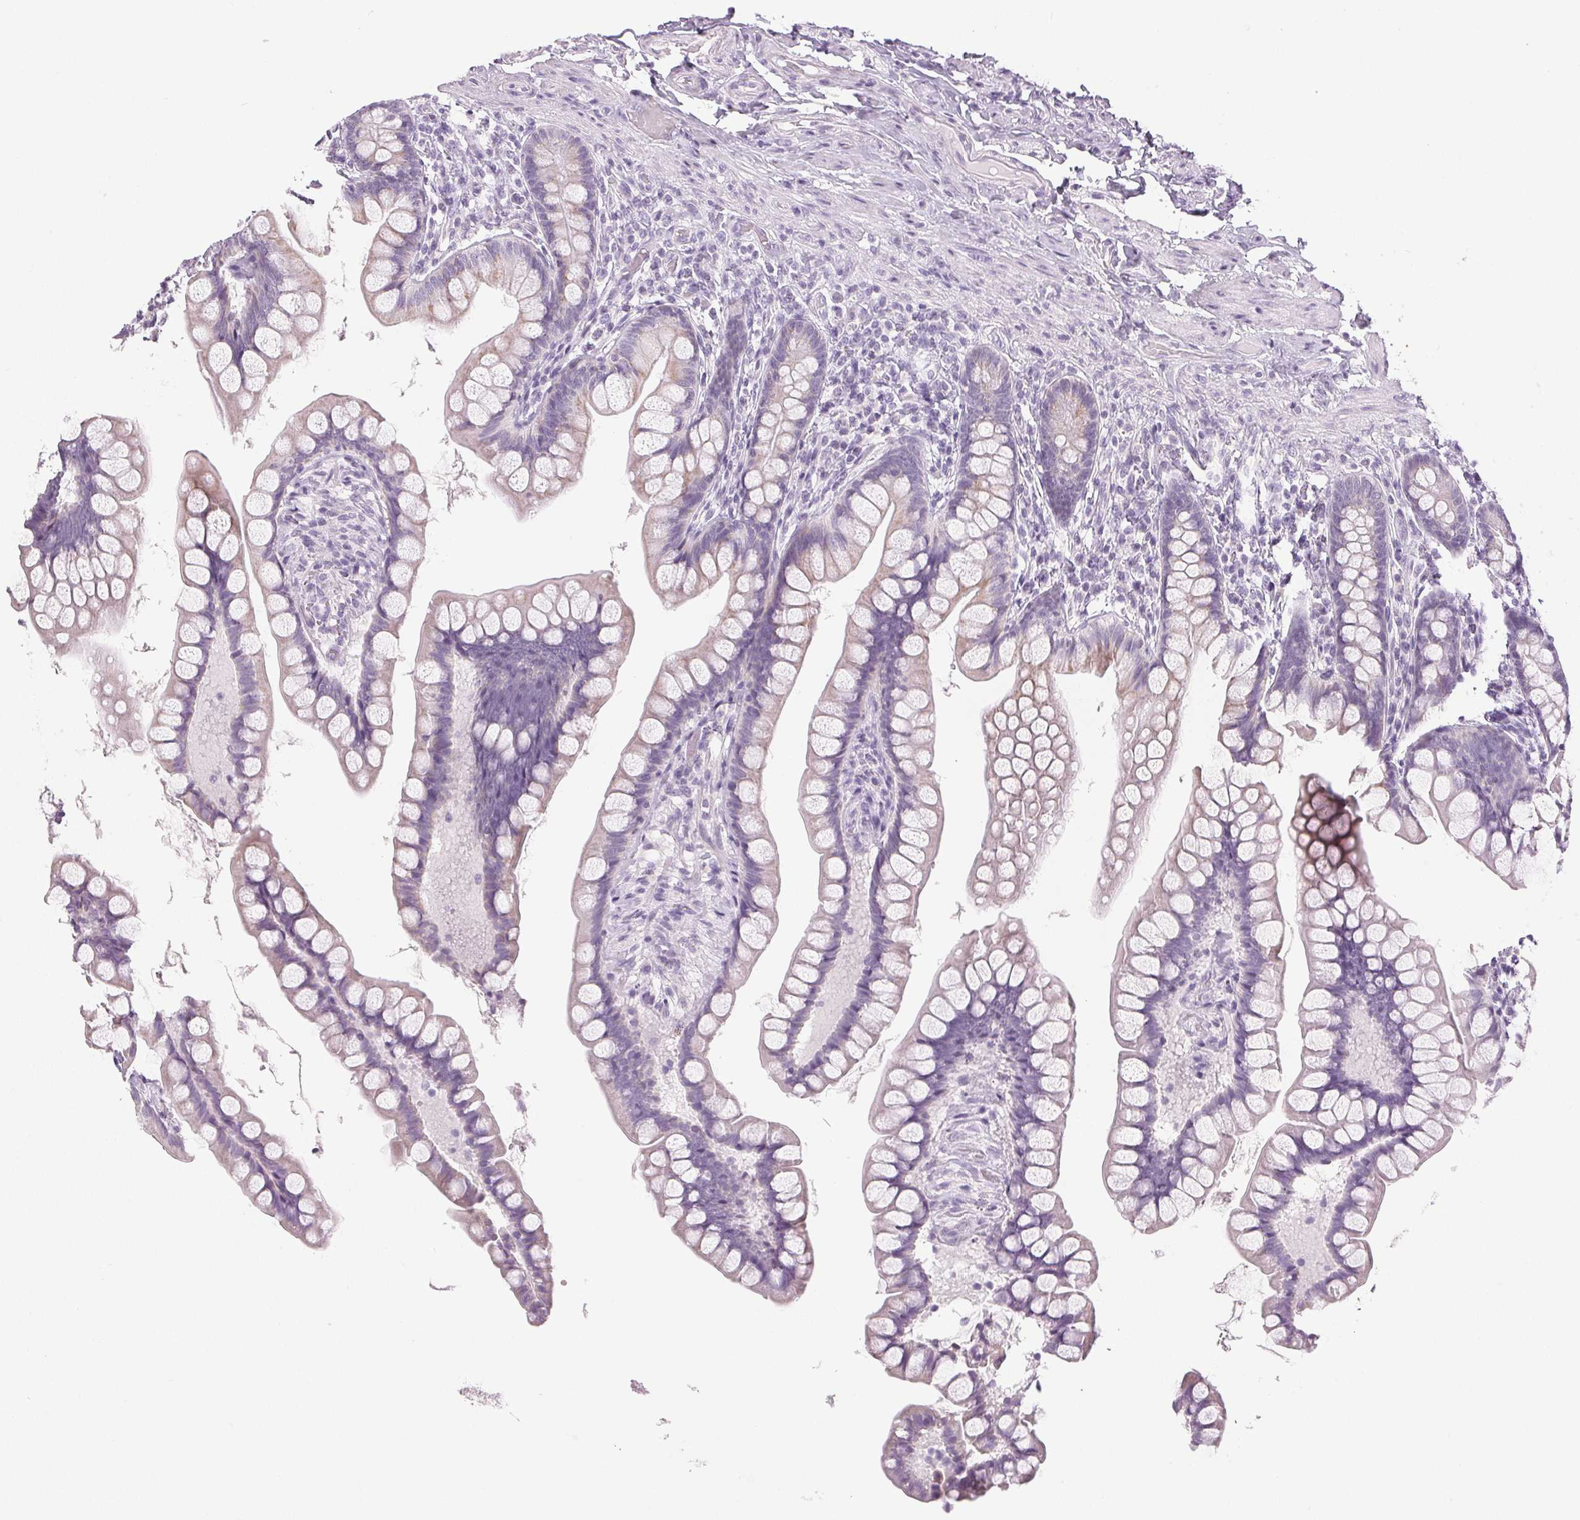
{"staining": {"intensity": "weak", "quantity": "25%-75%", "location": "cytoplasmic/membranous"}, "tissue": "small intestine", "cell_type": "Glandular cells", "image_type": "normal", "snomed": [{"axis": "morphology", "description": "Normal tissue, NOS"}, {"axis": "topography", "description": "Small intestine"}], "caption": "A high-resolution image shows immunohistochemistry staining of unremarkable small intestine, which exhibits weak cytoplasmic/membranous expression in approximately 25%-75% of glandular cells.", "gene": "COL7A1", "patient": {"sex": "male", "age": 70}}